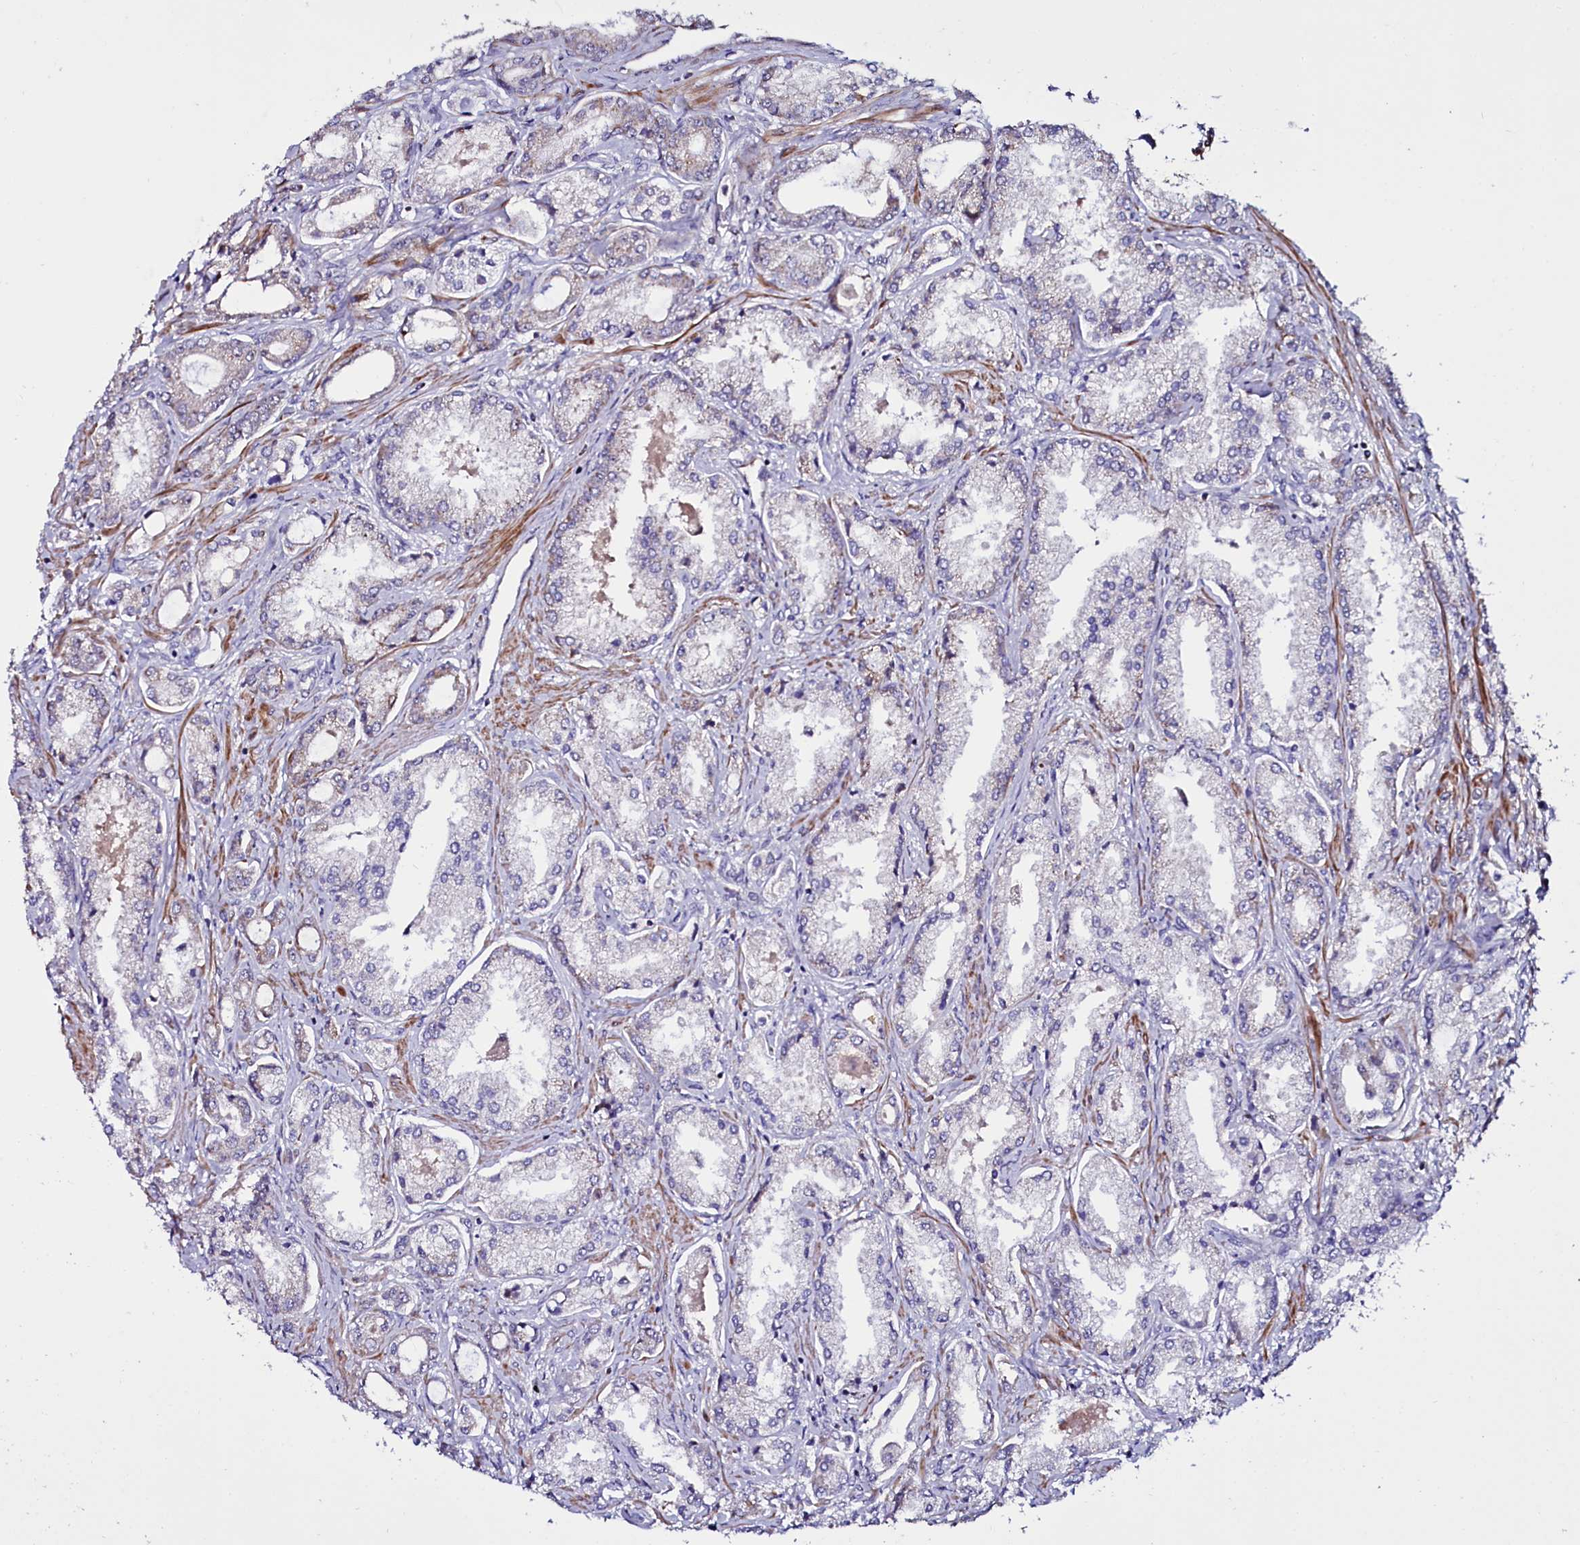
{"staining": {"intensity": "negative", "quantity": "none", "location": "none"}, "tissue": "prostate cancer", "cell_type": "Tumor cells", "image_type": "cancer", "snomed": [{"axis": "morphology", "description": "Adenocarcinoma, Low grade"}, {"axis": "topography", "description": "Prostate"}], "caption": "DAB immunohistochemical staining of prostate cancer demonstrates no significant positivity in tumor cells. (Stains: DAB IHC with hematoxylin counter stain, Microscopy: brightfield microscopy at high magnification).", "gene": "NAA80", "patient": {"sex": "male", "age": 68}}